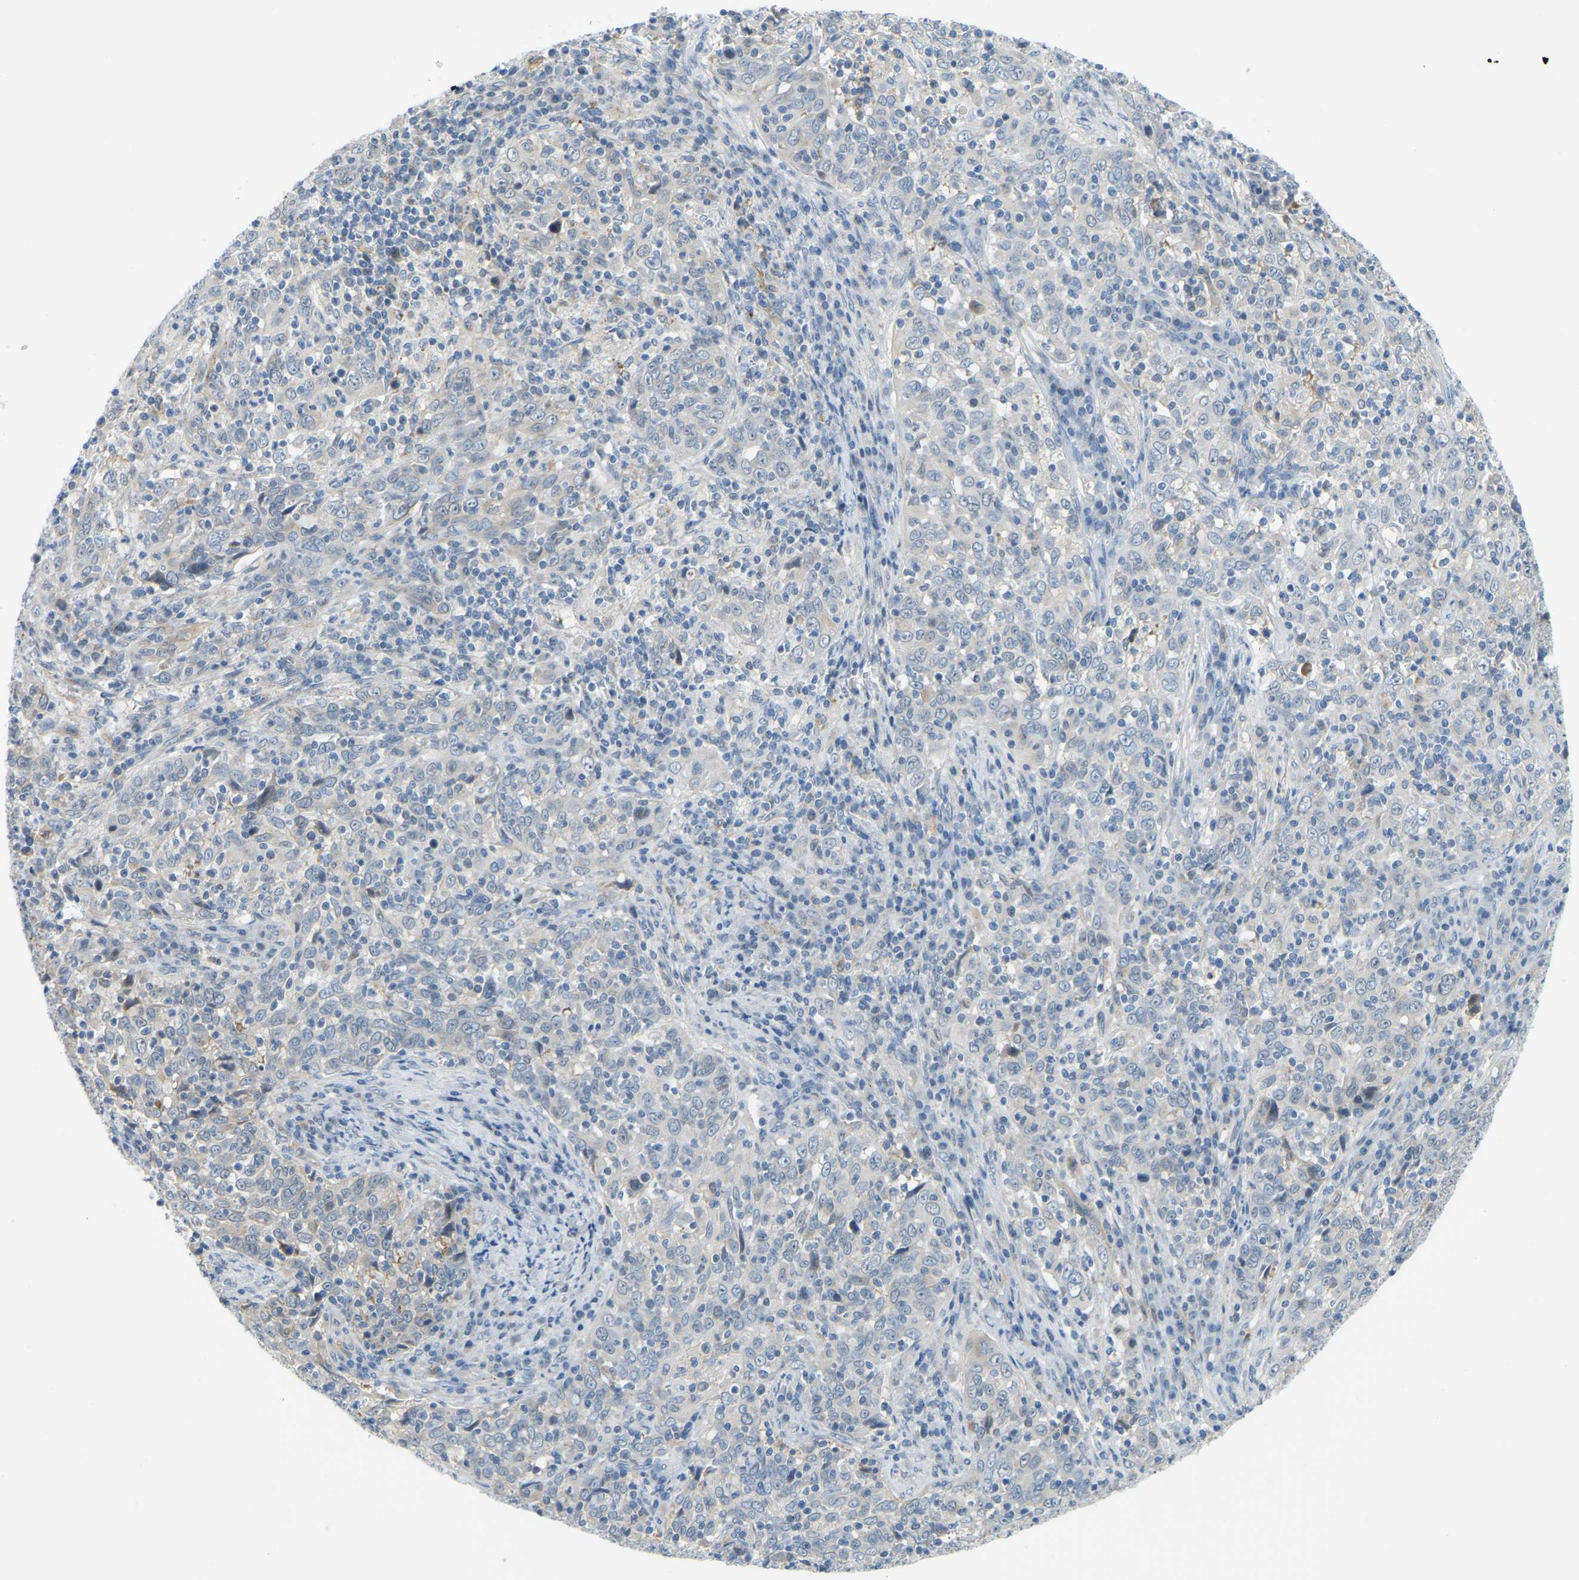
{"staining": {"intensity": "negative", "quantity": "none", "location": "none"}, "tissue": "cervical cancer", "cell_type": "Tumor cells", "image_type": "cancer", "snomed": [{"axis": "morphology", "description": "Squamous cell carcinoma, NOS"}, {"axis": "topography", "description": "Cervix"}], "caption": "Immunohistochemical staining of human cervical cancer (squamous cell carcinoma) reveals no significant positivity in tumor cells.", "gene": "NME8", "patient": {"sex": "female", "age": 46}}